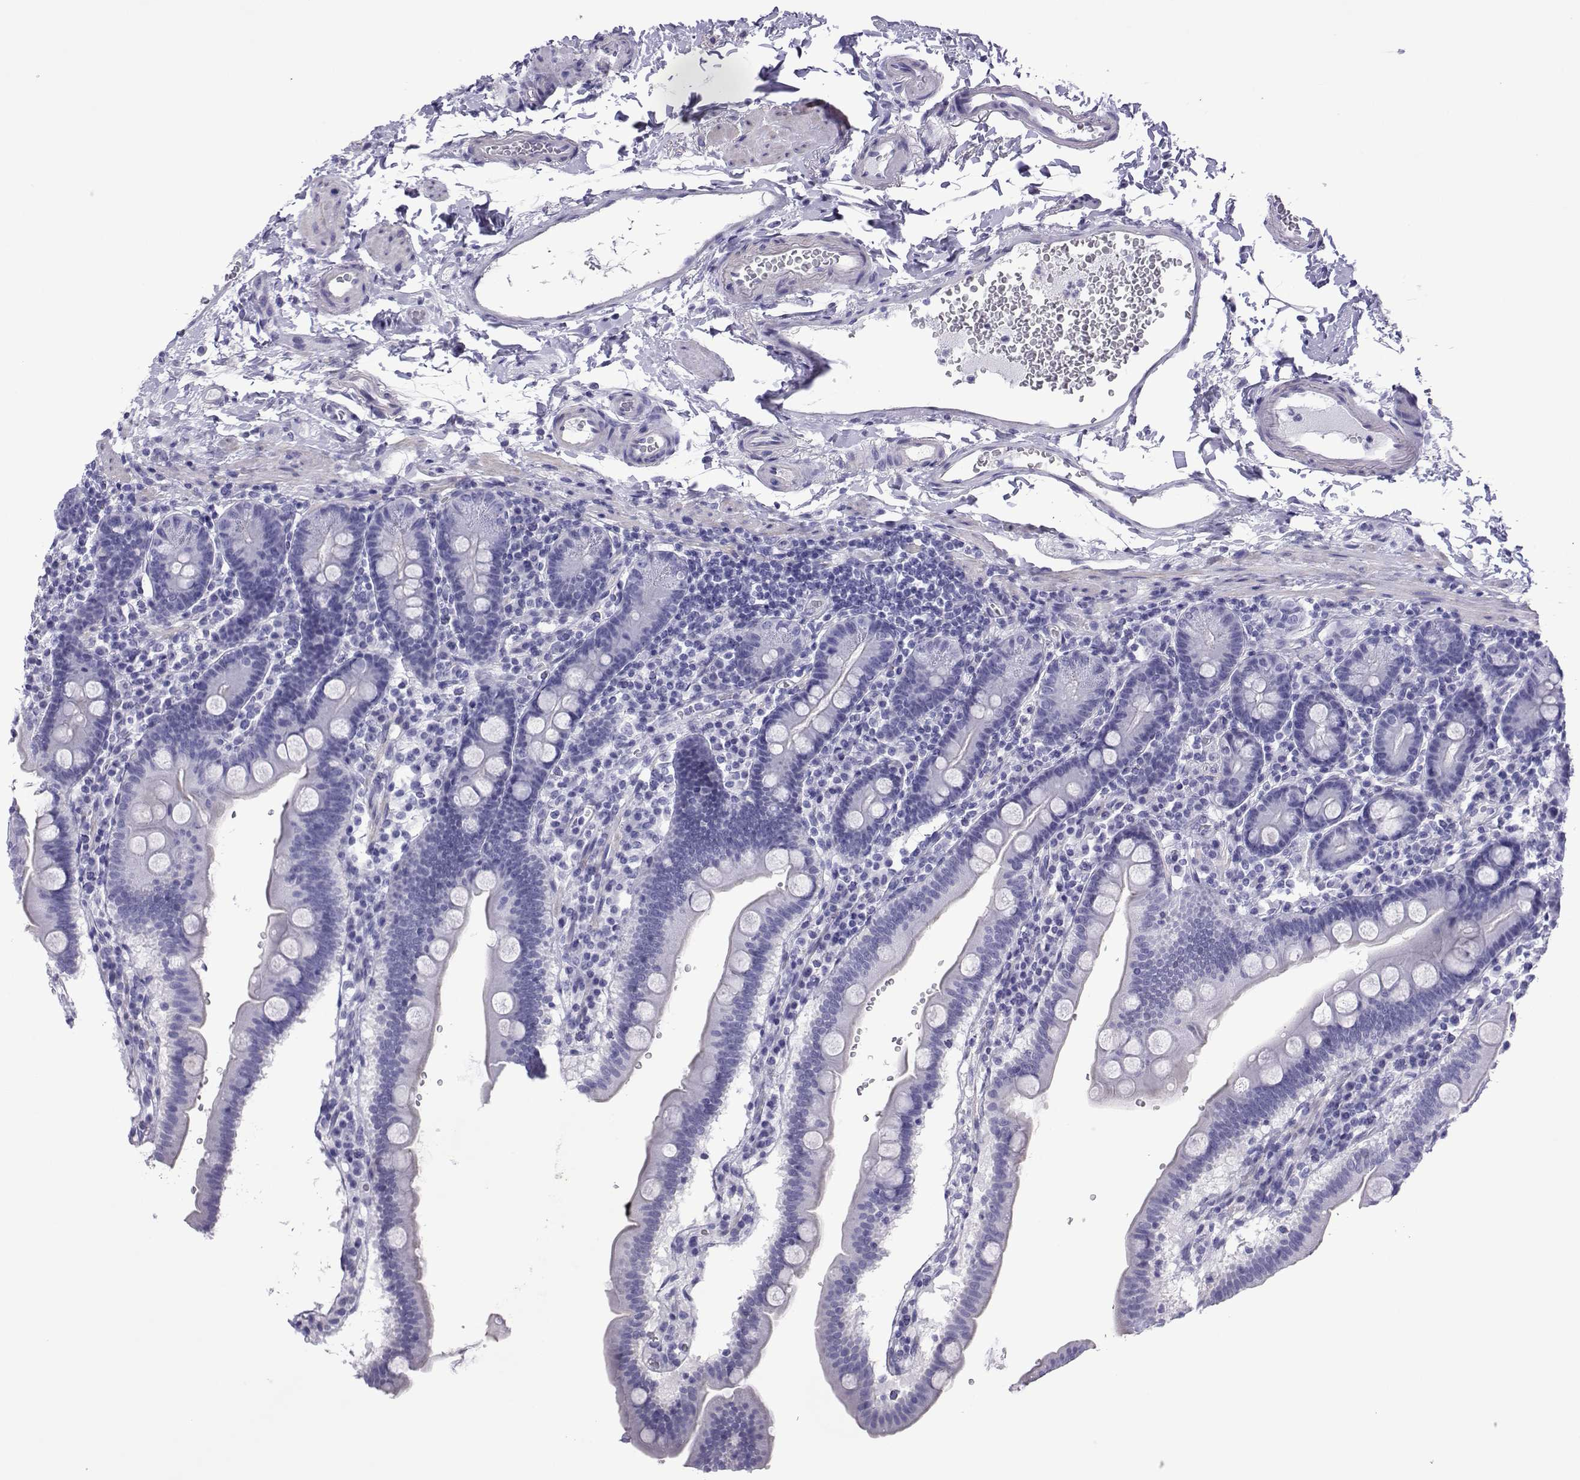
{"staining": {"intensity": "negative", "quantity": "none", "location": "none"}, "tissue": "duodenum", "cell_type": "Glandular cells", "image_type": "normal", "snomed": [{"axis": "morphology", "description": "Normal tissue, NOS"}, {"axis": "topography", "description": "Duodenum"}], "caption": "DAB immunohistochemical staining of unremarkable human duodenum shows no significant staining in glandular cells. (IHC, brightfield microscopy, high magnification).", "gene": "SPANXA1", "patient": {"sex": "male", "age": 59}}